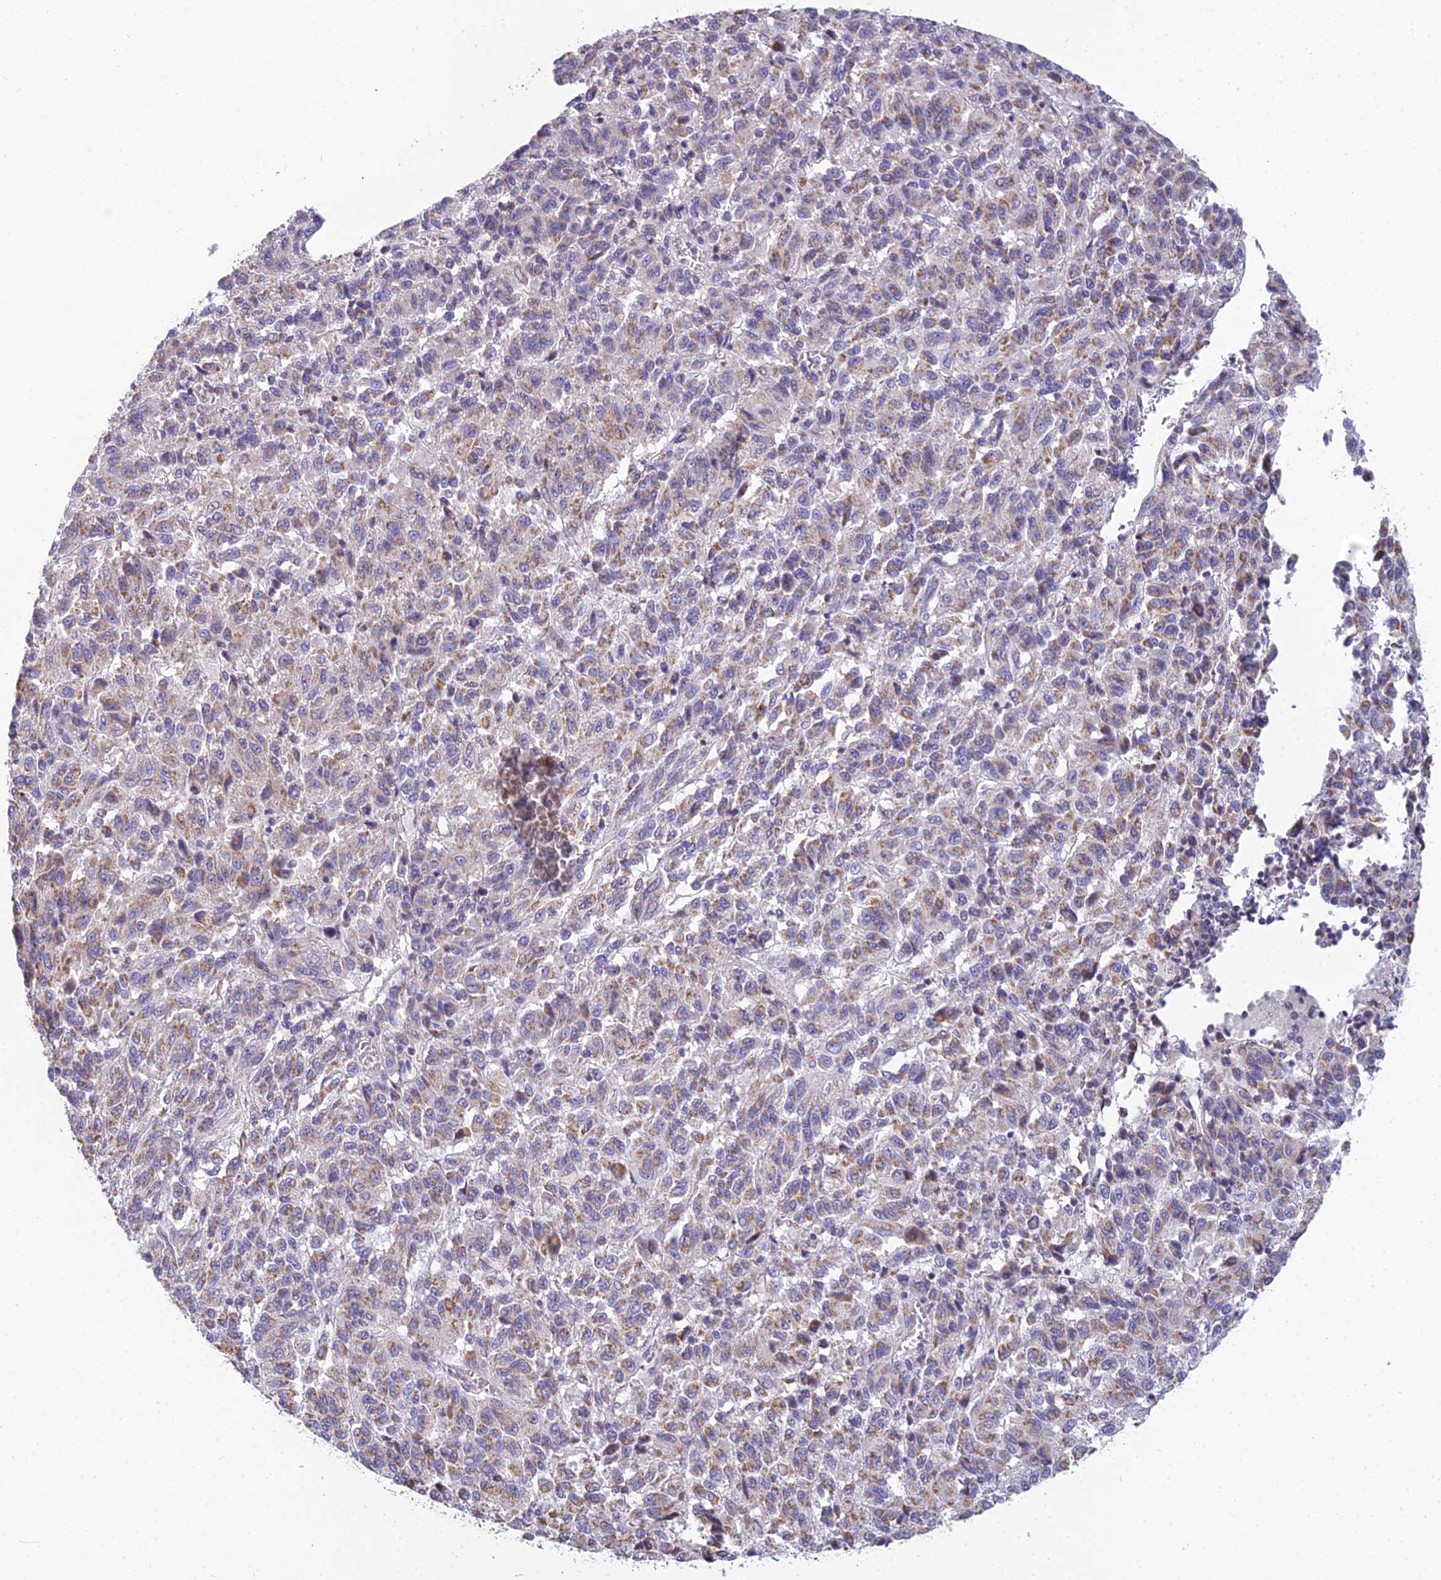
{"staining": {"intensity": "moderate", "quantity": "<25%", "location": "cytoplasmic/membranous"}, "tissue": "melanoma", "cell_type": "Tumor cells", "image_type": "cancer", "snomed": [{"axis": "morphology", "description": "Malignant melanoma, Metastatic site"}, {"axis": "topography", "description": "Lung"}], "caption": "Malignant melanoma (metastatic site) tissue exhibits moderate cytoplasmic/membranous expression in approximately <25% of tumor cells", "gene": "CFAP206", "patient": {"sex": "male", "age": 64}}